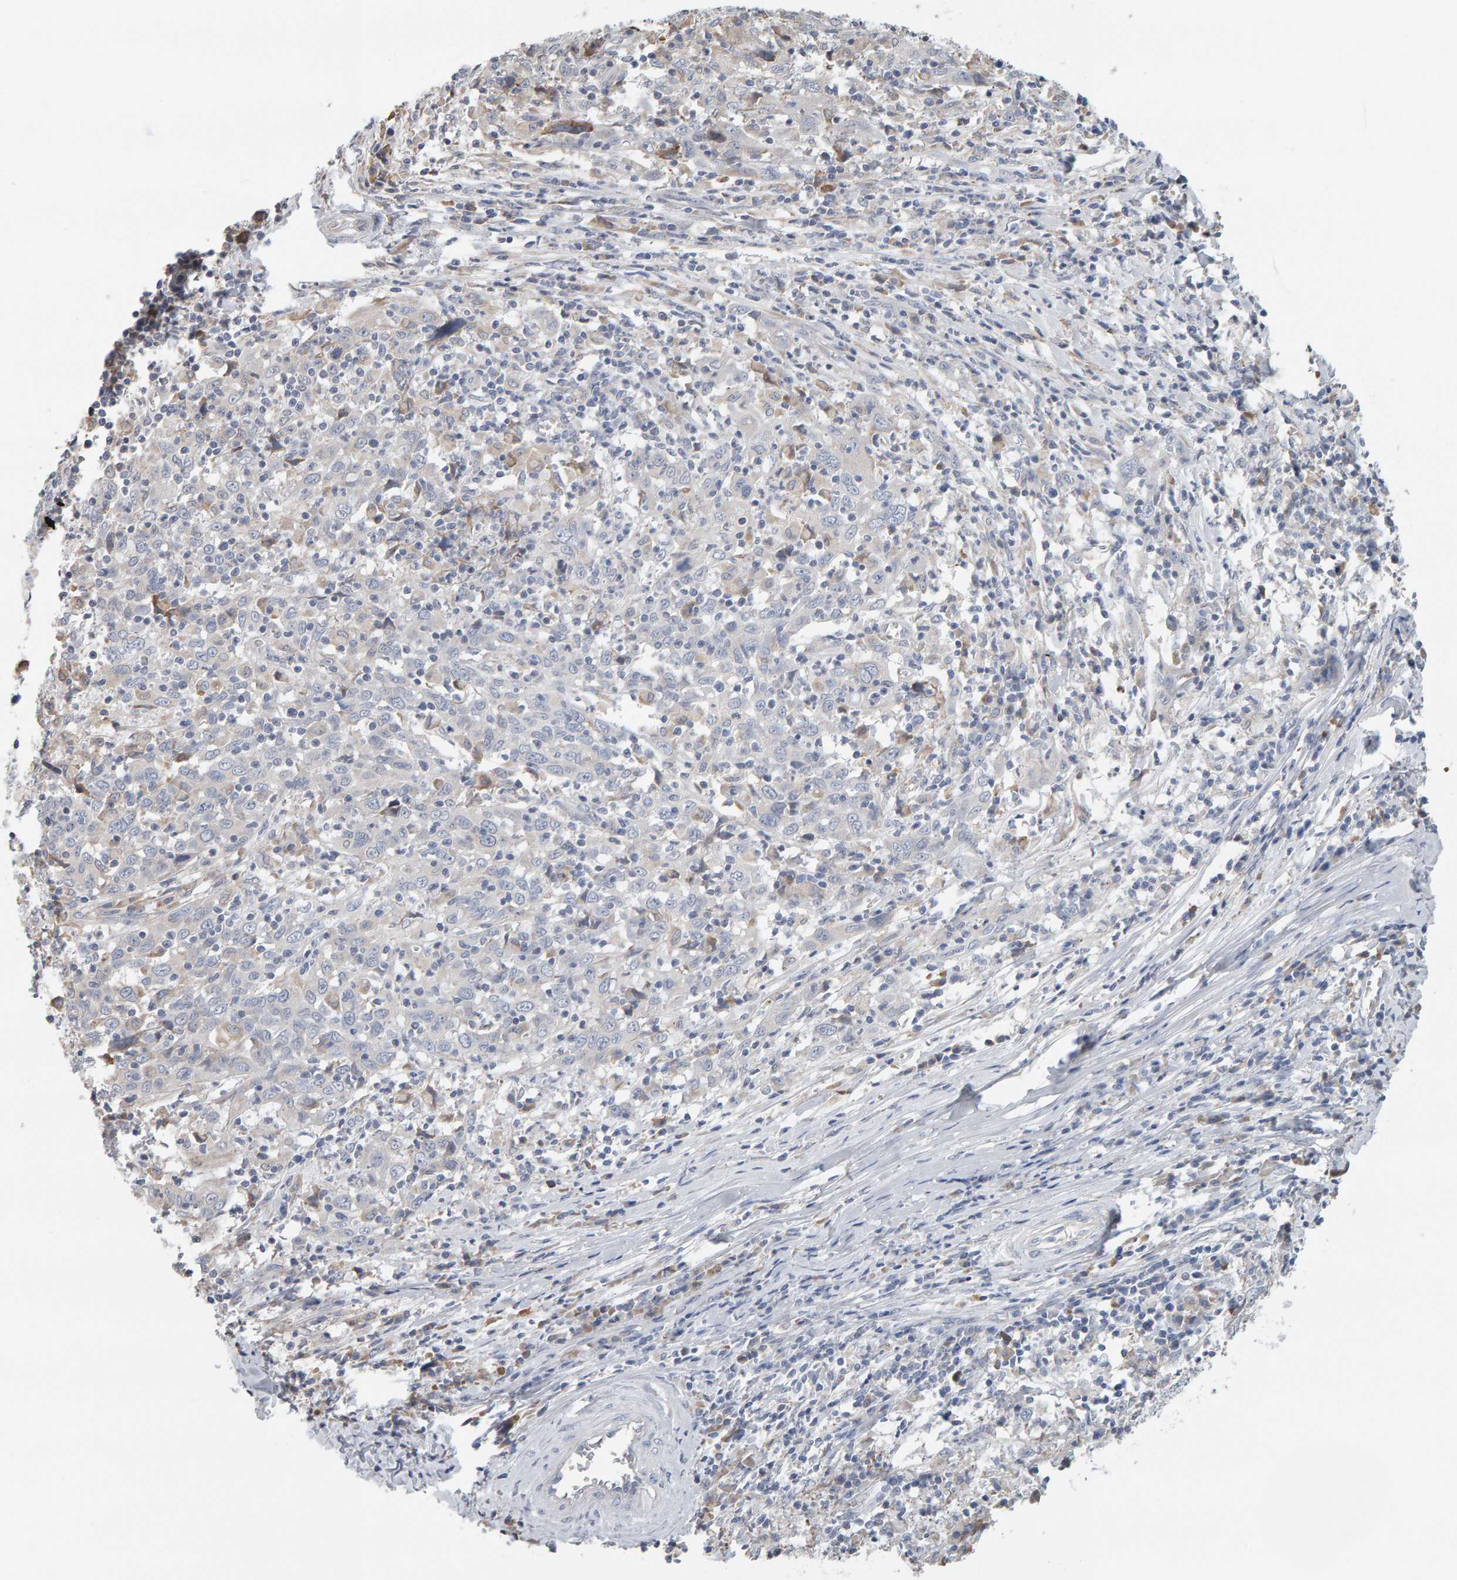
{"staining": {"intensity": "negative", "quantity": "none", "location": "none"}, "tissue": "cervical cancer", "cell_type": "Tumor cells", "image_type": "cancer", "snomed": [{"axis": "morphology", "description": "Squamous cell carcinoma, NOS"}, {"axis": "topography", "description": "Cervix"}], "caption": "Immunohistochemistry of cervical cancer (squamous cell carcinoma) demonstrates no positivity in tumor cells. Brightfield microscopy of immunohistochemistry (IHC) stained with DAB (3,3'-diaminobenzidine) (brown) and hematoxylin (blue), captured at high magnification.", "gene": "ADHFE1", "patient": {"sex": "female", "age": 46}}